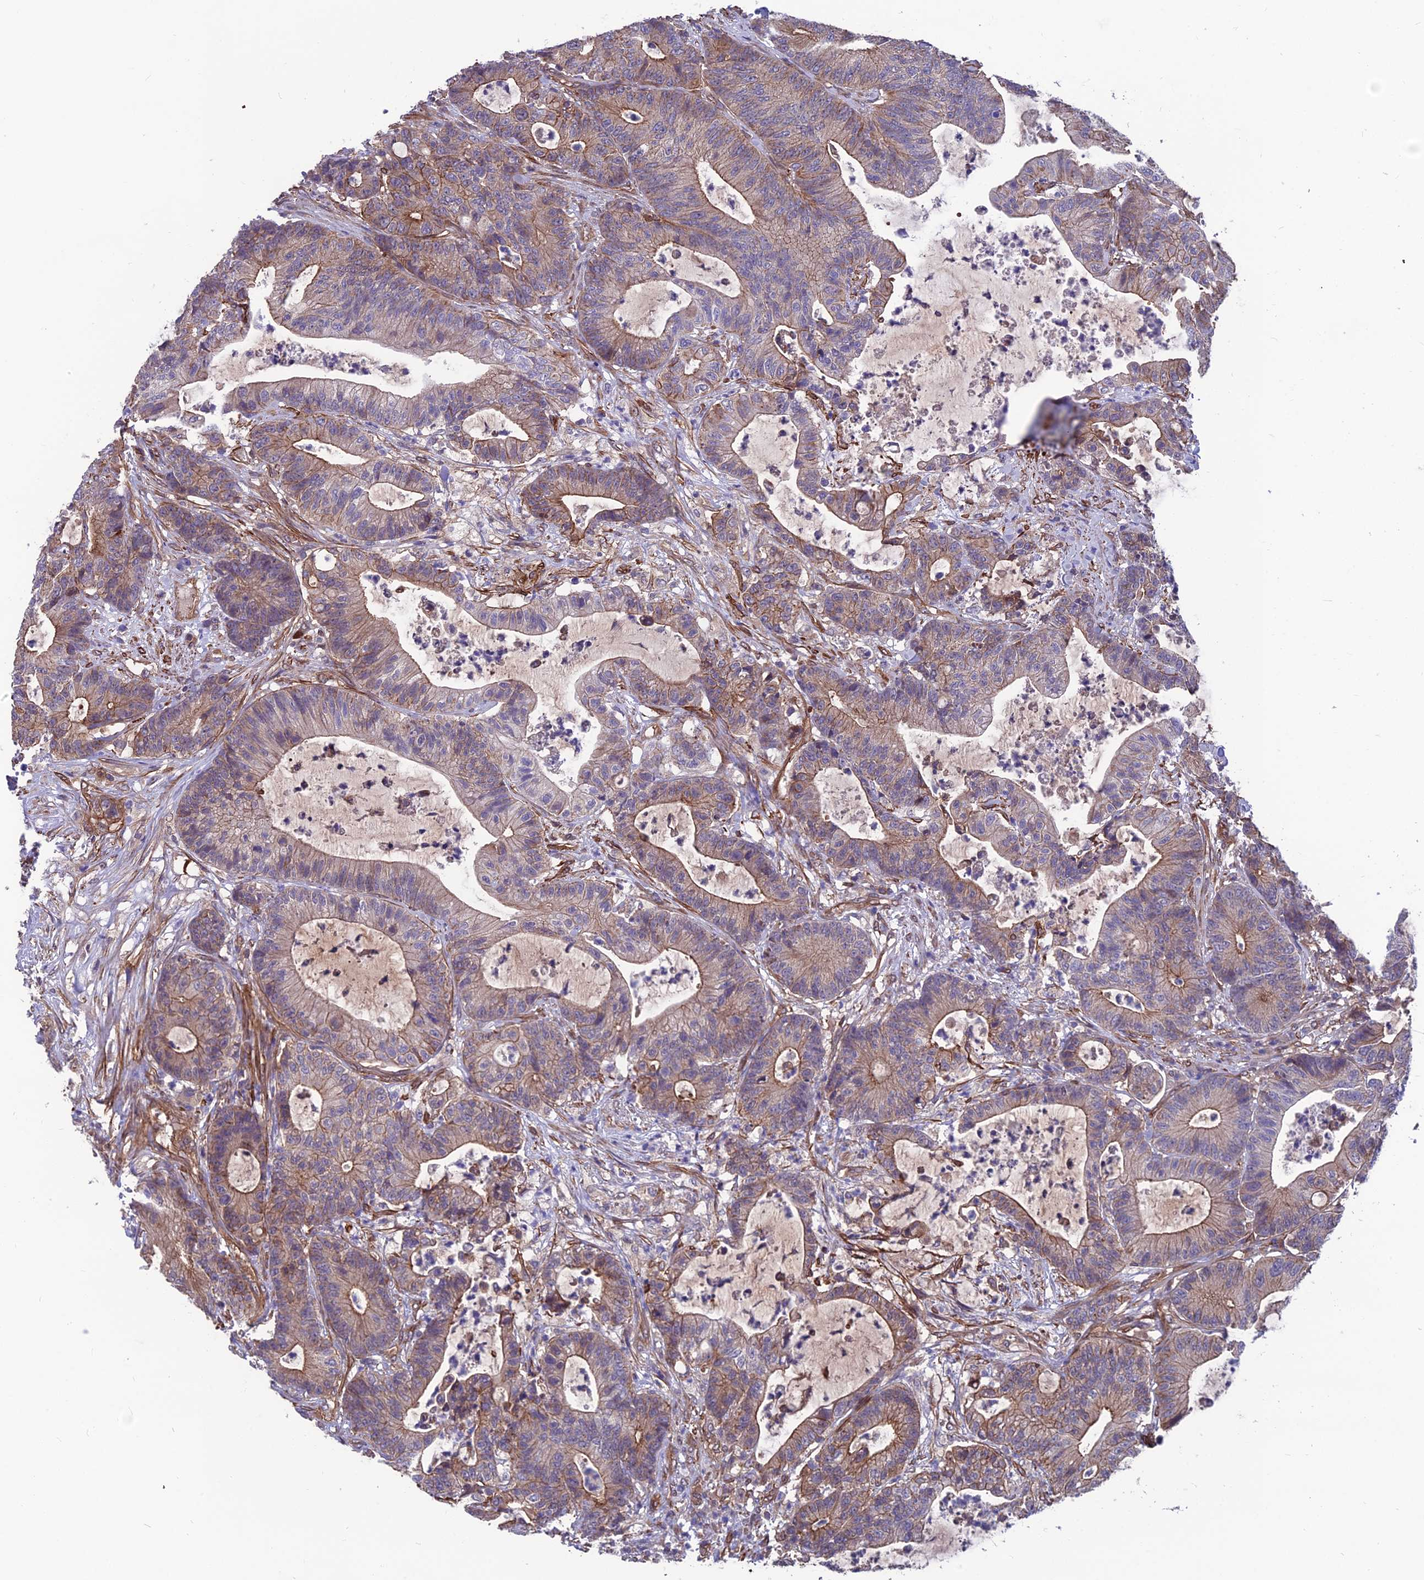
{"staining": {"intensity": "moderate", "quantity": ">75%", "location": "cytoplasmic/membranous"}, "tissue": "colorectal cancer", "cell_type": "Tumor cells", "image_type": "cancer", "snomed": [{"axis": "morphology", "description": "Adenocarcinoma, NOS"}, {"axis": "topography", "description": "Colon"}], "caption": "Moderate cytoplasmic/membranous staining is appreciated in approximately >75% of tumor cells in colorectal cancer (adenocarcinoma).", "gene": "RTN4RL1", "patient": {"sex": "female", "age": 84}}